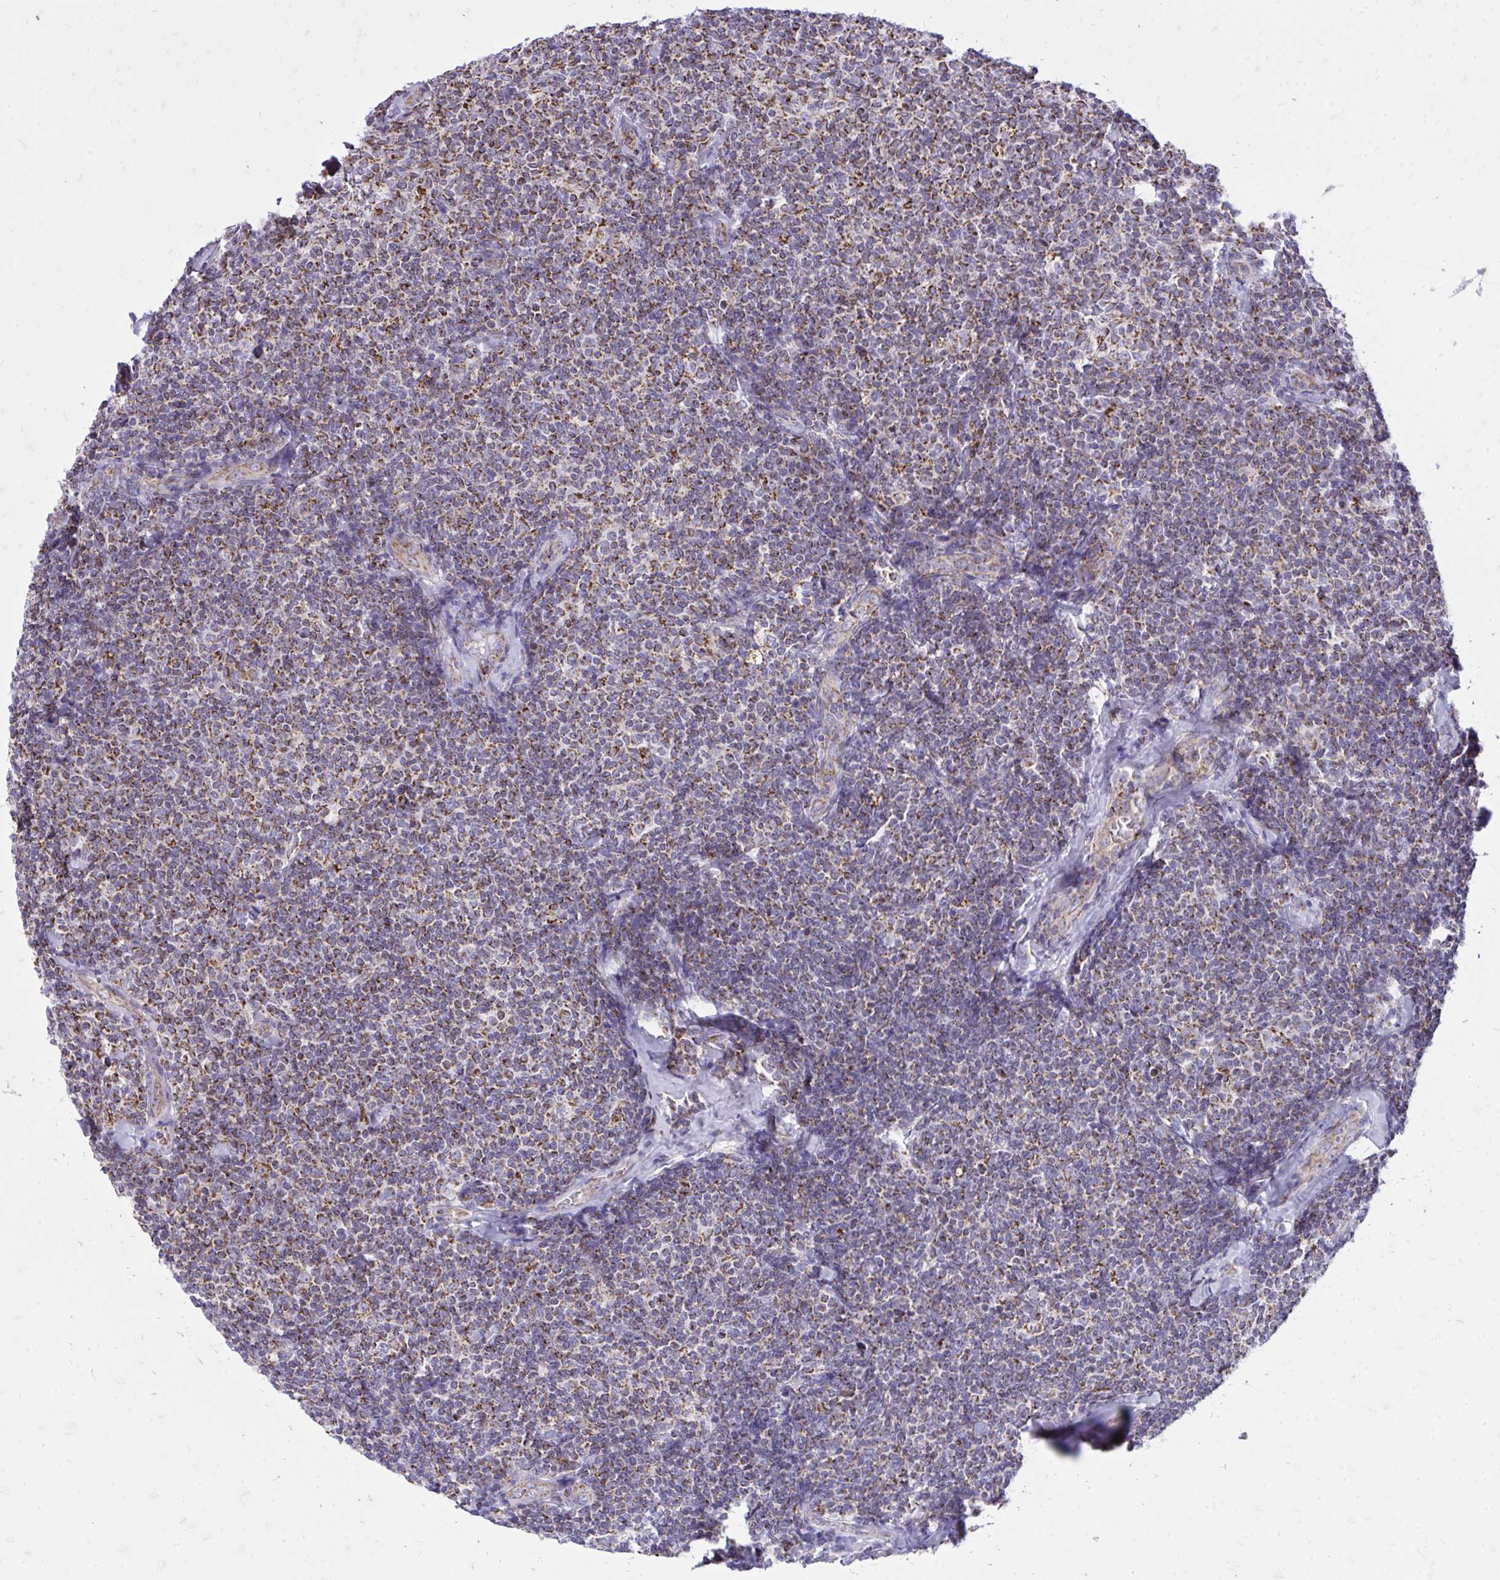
{"staining": {"intensity": "moderate", "quantity": "25%-75%", "location": "cytoplasmic/membranous"}, "tissue": "lymphoma", "cell_type": "Tumor cells", "image_type": "cancer", "snomed": [{"axis": "morphology", "description": "Malignant lymphoma, non-Hodgkin's type, Low grade"}, {"axis": "topography", "description": "Lymph node"}], "caption": "Protein expression by IHC demonstrates moderate cytoplasmic/membranous expression in about 25%-75% of tumor cells in lymphoma. Immunohistochemistry (ihc) stains the protein in brown and the nuclei are stained blue.", "gene": "SPTBN2", "patient": {"sex": "female", "age": 56}}